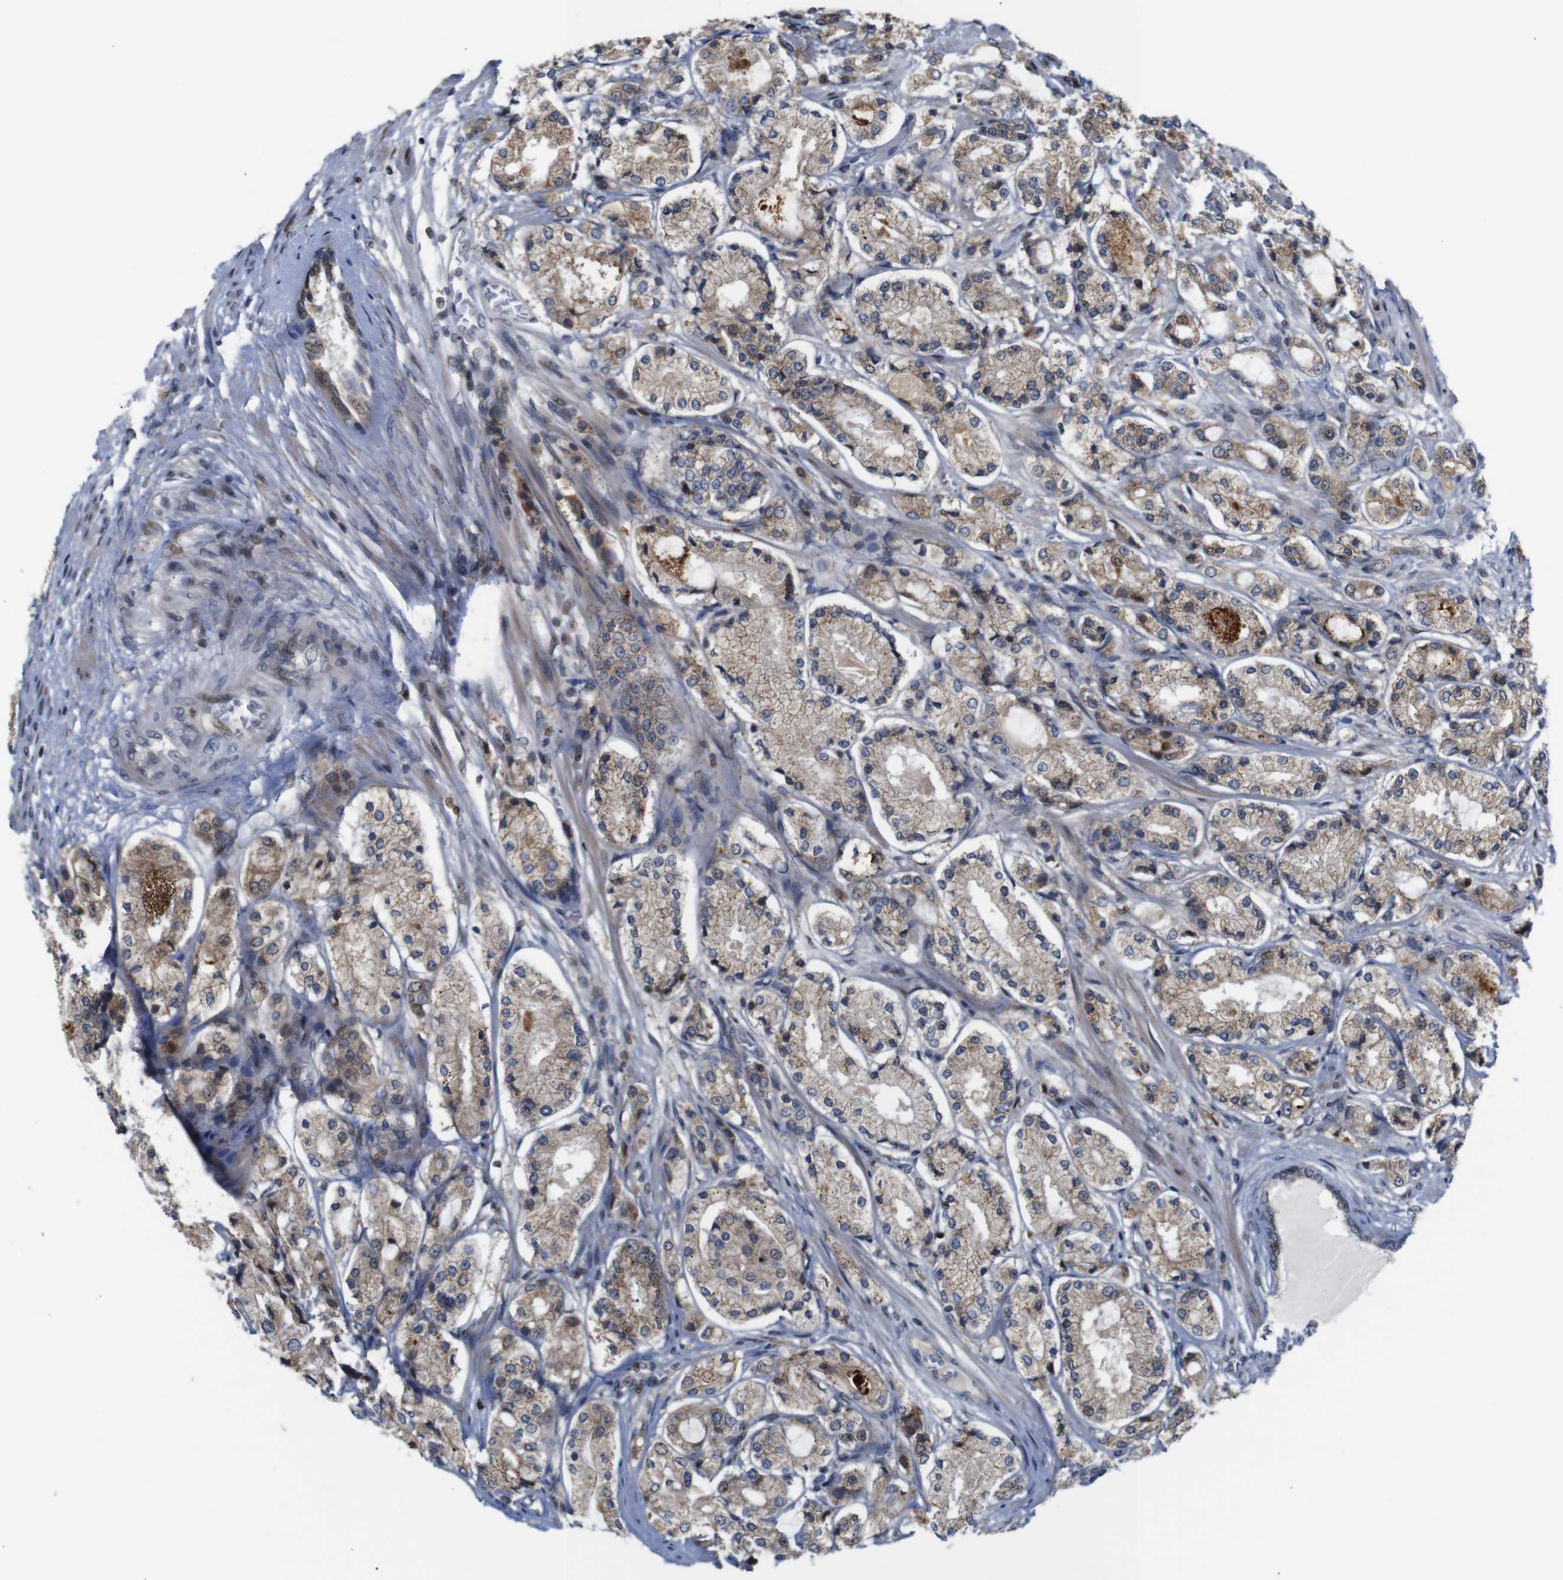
{"staining": {"intensity": "moderate", "quantity": ">75%", "location": "cytoplasmic/membranous"}, "tissue": "prostate cancer", "cell_type": "Tumor cells", "image_type": "cancer", "snomed": [{"axis": "morphology", "description": "Adenocarcinoma, High grade"}, {"axis": "topography", "description": "Prostate"}], "caption": "Tumor cells demonstrate moderate cytoplasmic/membranous expression in about >75% of cells in prostate cancer (adenocarcinoma (high-grade)). The protein is stained brown, and the nuclei are stained in blue (DAB IHC with brightfield microscopy, high magnification).", "gene": "PTPN1", "patient": {"sex": "male", "age": 65}}